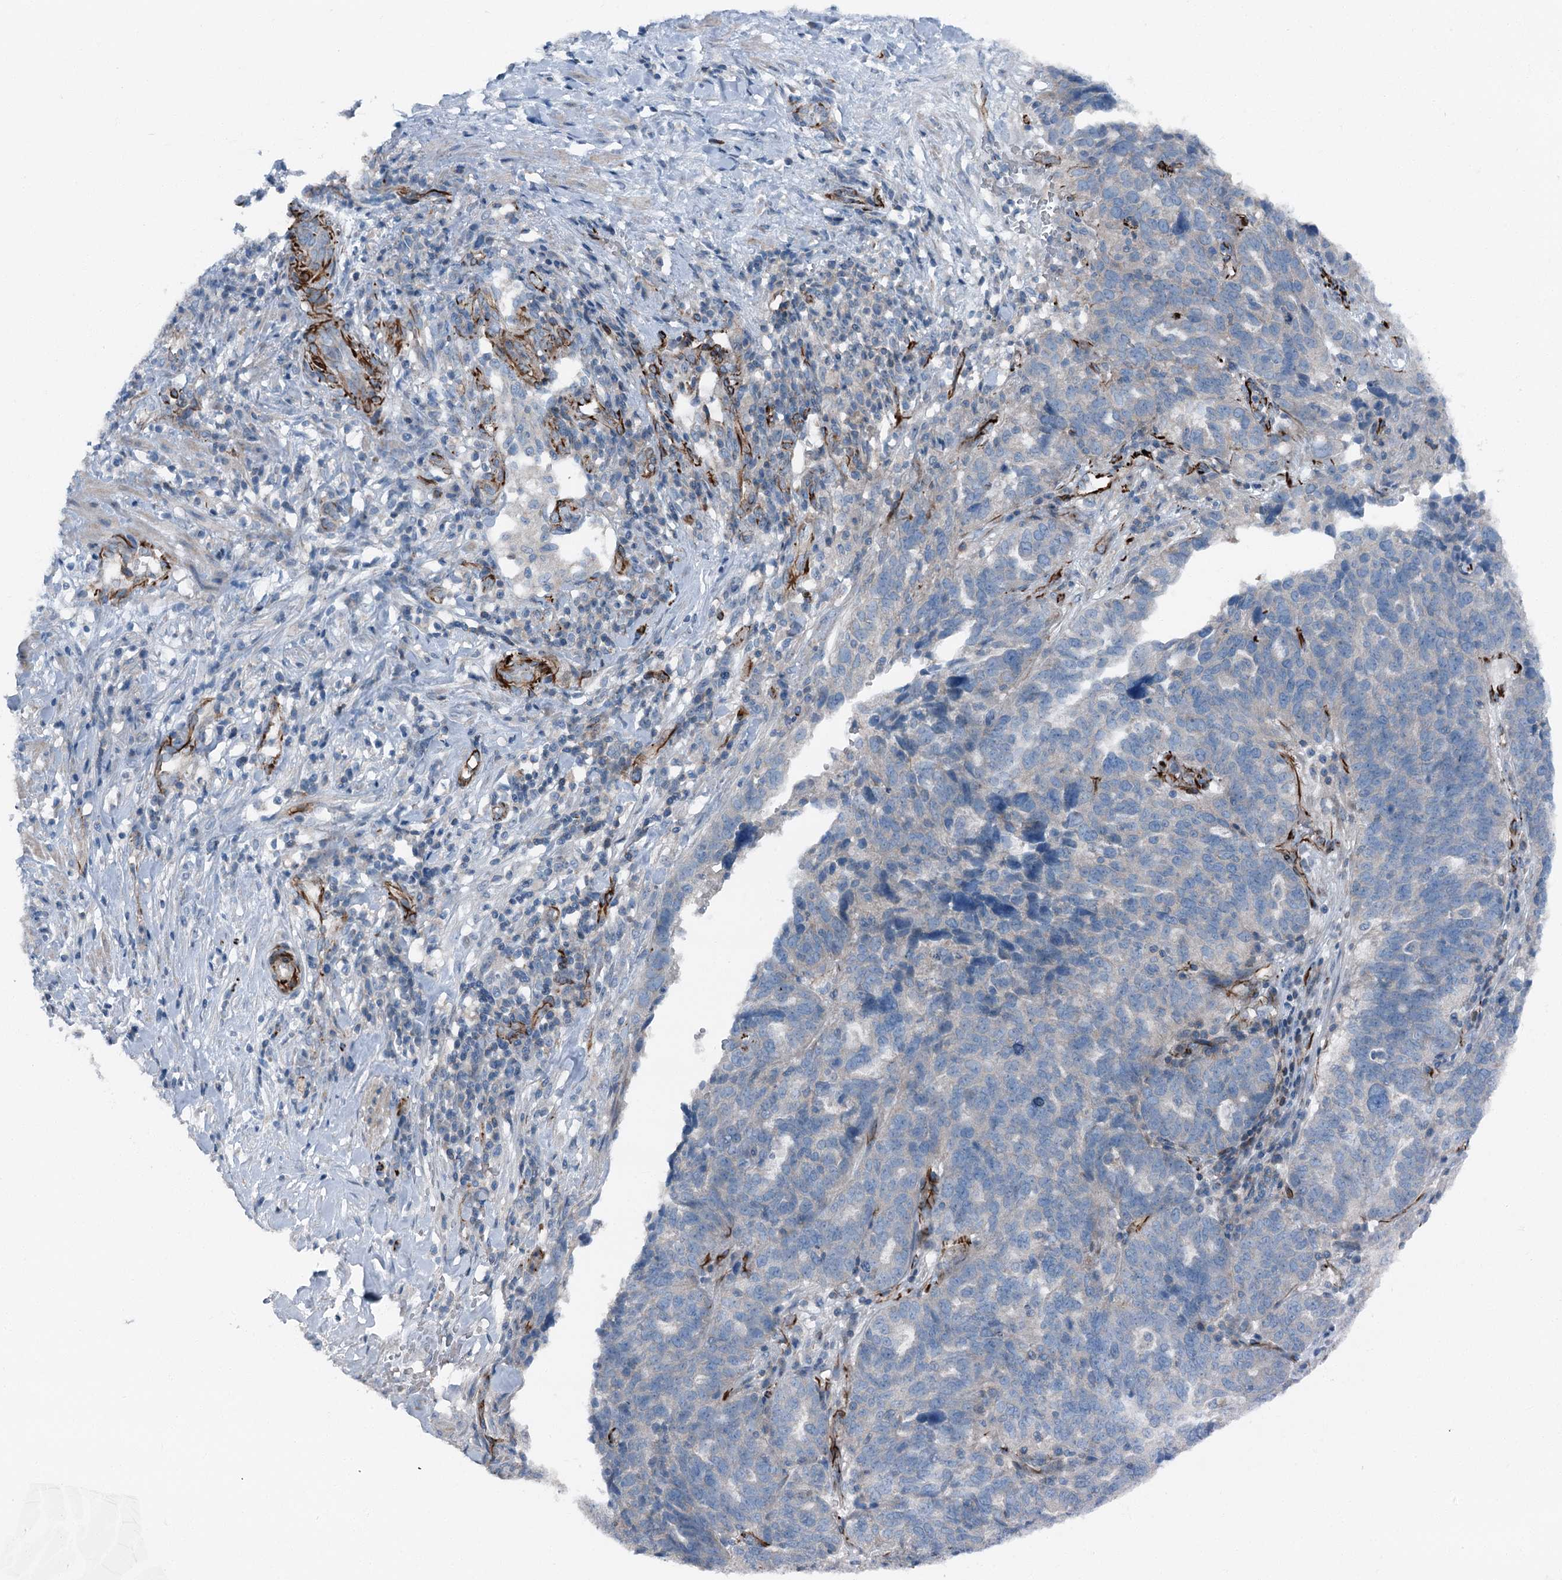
{"staining": {"intensity": "negative", "quantity": "none", "location": "none"}, "tissue": "ovarian cancer", "cell_type": "Tumor cells", "image_type": "cancer", "snomed": [{"axis": "morphology", "description": "Cystadenocarcinoma, serous, NOS"}, {"axis": "topography", "description": "Ovary"}], "caption": "Immunohistochemistry (IHC) histopathology image of neoplastic tissue: ovarian serous cystadenocarcinoma stained with DAB displays no significant protein staining in tumor cells.", "gene": "AXL", "patient": {"sex": "female", "age": 59}}